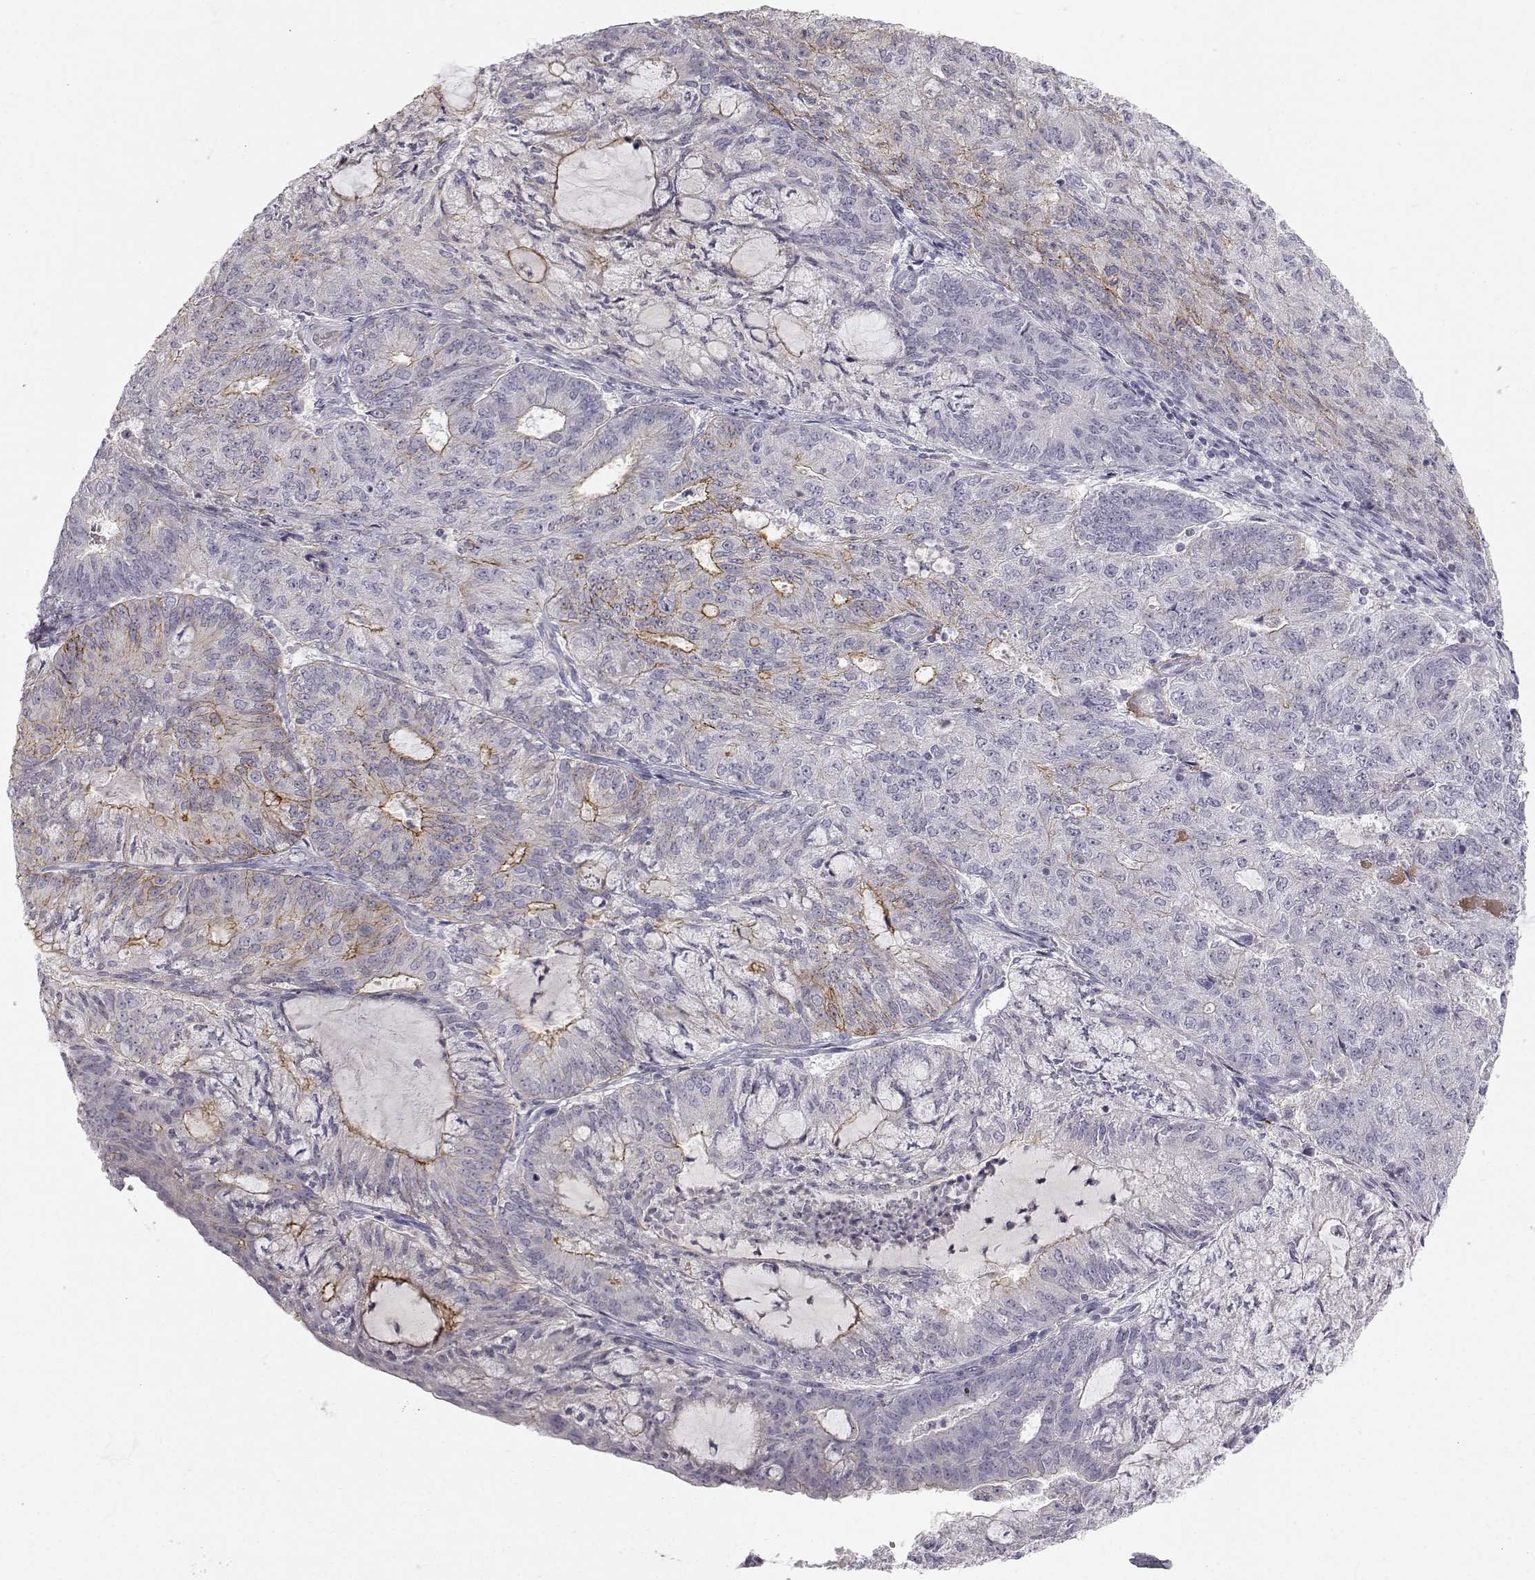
{"staining": {"intensity": "strong", "quantity": "<25%", "location": "cytoplasmic/membranous"}, "tissue": "endometrial cancer", "cell_type": "Tumor cells", "image_type": "cancer", "snomed": [{"axis": "morphology", "description": "Adenocarcinoma, NOS"}, {"axis": "topography", "description": "Endometrium"}], "caption": "Endometrial cancer tissue displays strong cytoplasmic/membranous staining in about <25% of tumor cells, visualized by immunohistochemistry.", "gene": "ZNF185", "patient": {"sex": "female", "age": 82}}